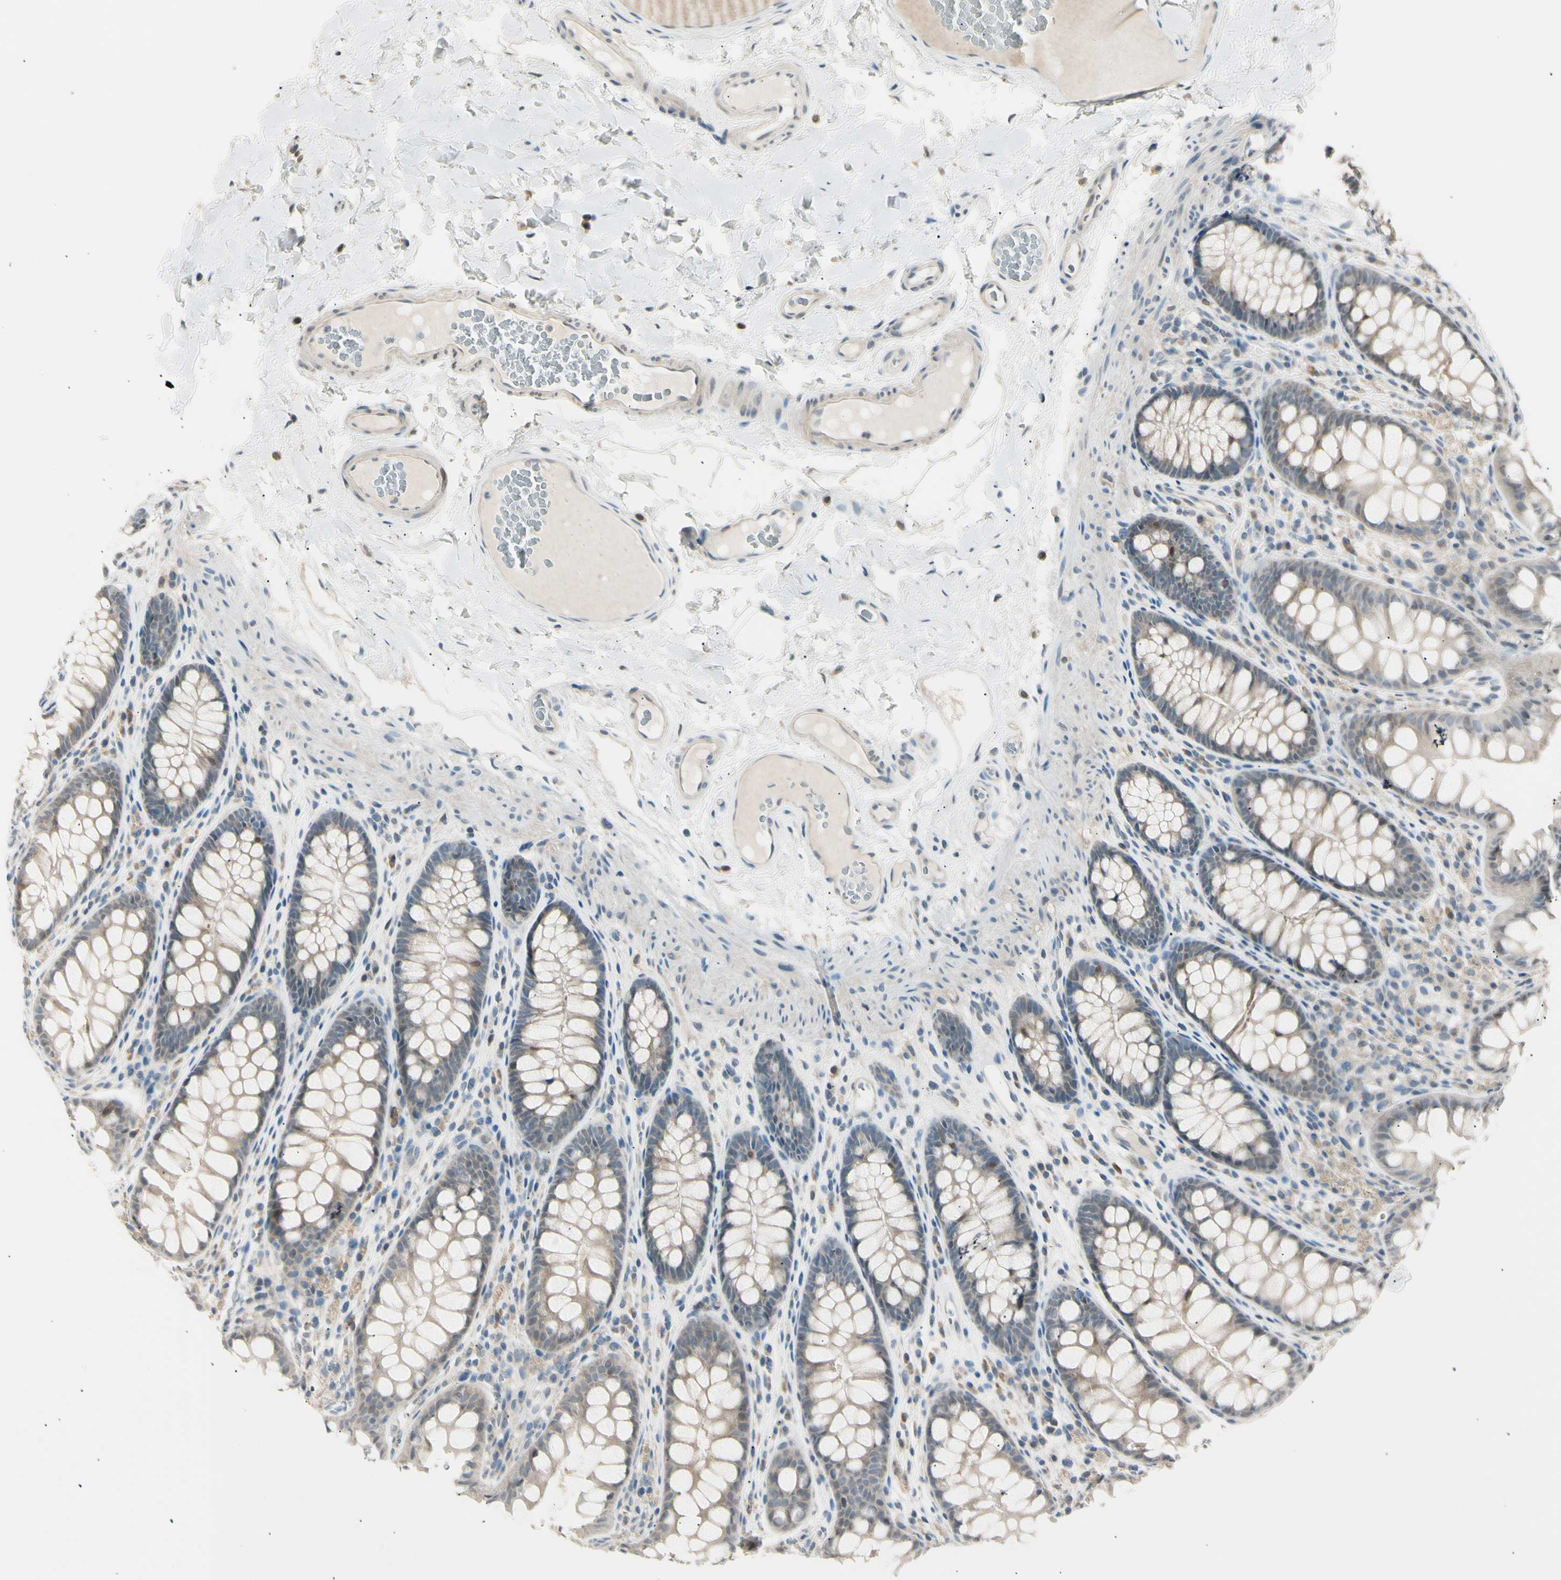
{"staining": {"intensity": "negative", "quantity": "none", "location": "none"}, "tissue": "colon", "cell_type": "Endothelial cells", "image_type": "normal", "snomed": [{"axis": "morphology", "description": "Normal tissue, NOS"}, {"axis": "topography", "description": "Colon"}], "caption": "Immunohistochemistry (IHC) micrograph of normal colon: colon stained with DAB demonstrates no significant protein staining in endothelial cells.", "gene": "LHPP", "patient": {"sex": "female", "age": 55}}